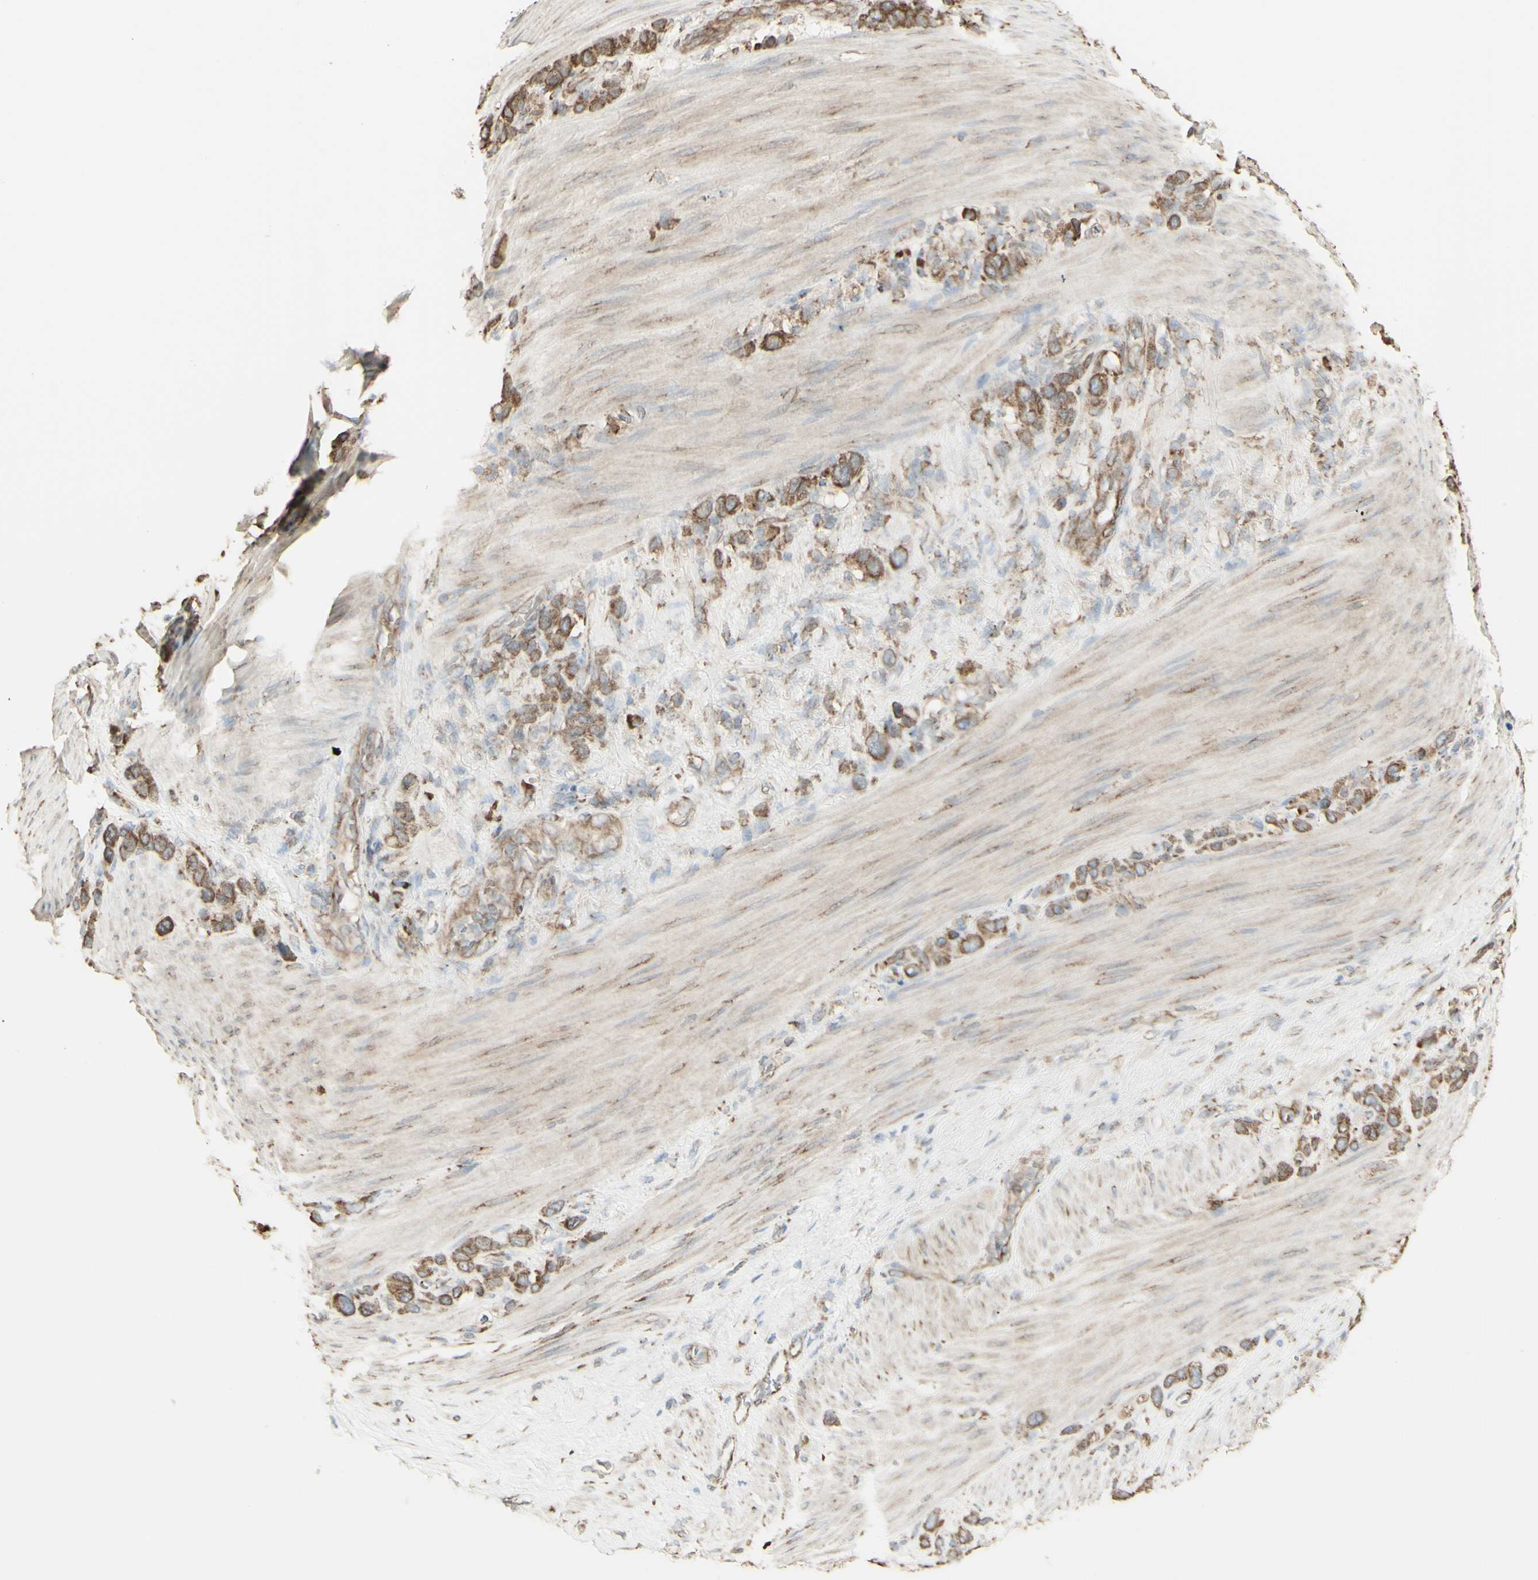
{"staining": {"intensity": "moderate", "quantity": ">75%", "location": "cytoplasmic/membranous"}, "tissue": "stomach cancer", "cell_type": "Tumor cells", "image_type": "cancer", "snomed": [{"axis": "morphology", "description": "Adenocarcinoma, NOS"}, {"axis": "morphology", "description": "Adenocarcinoma, High grade"}, {"axis": "topography", "description": "Stomach, upper"}, {"axis": "topography", "description": "Stomach, lower"}], "caption": "A brown stain shows moderate cytoplasmic/membranous positivity of a protein in stomach adenocarcinoma tumor cells. The protein of interest is stained brown, and the nuclei are stained in blue (DAB IHC with brightfield microscopy, high magnification).", "gene": "EEF1B2", "patient": {"sex": "female", "age": 65}}